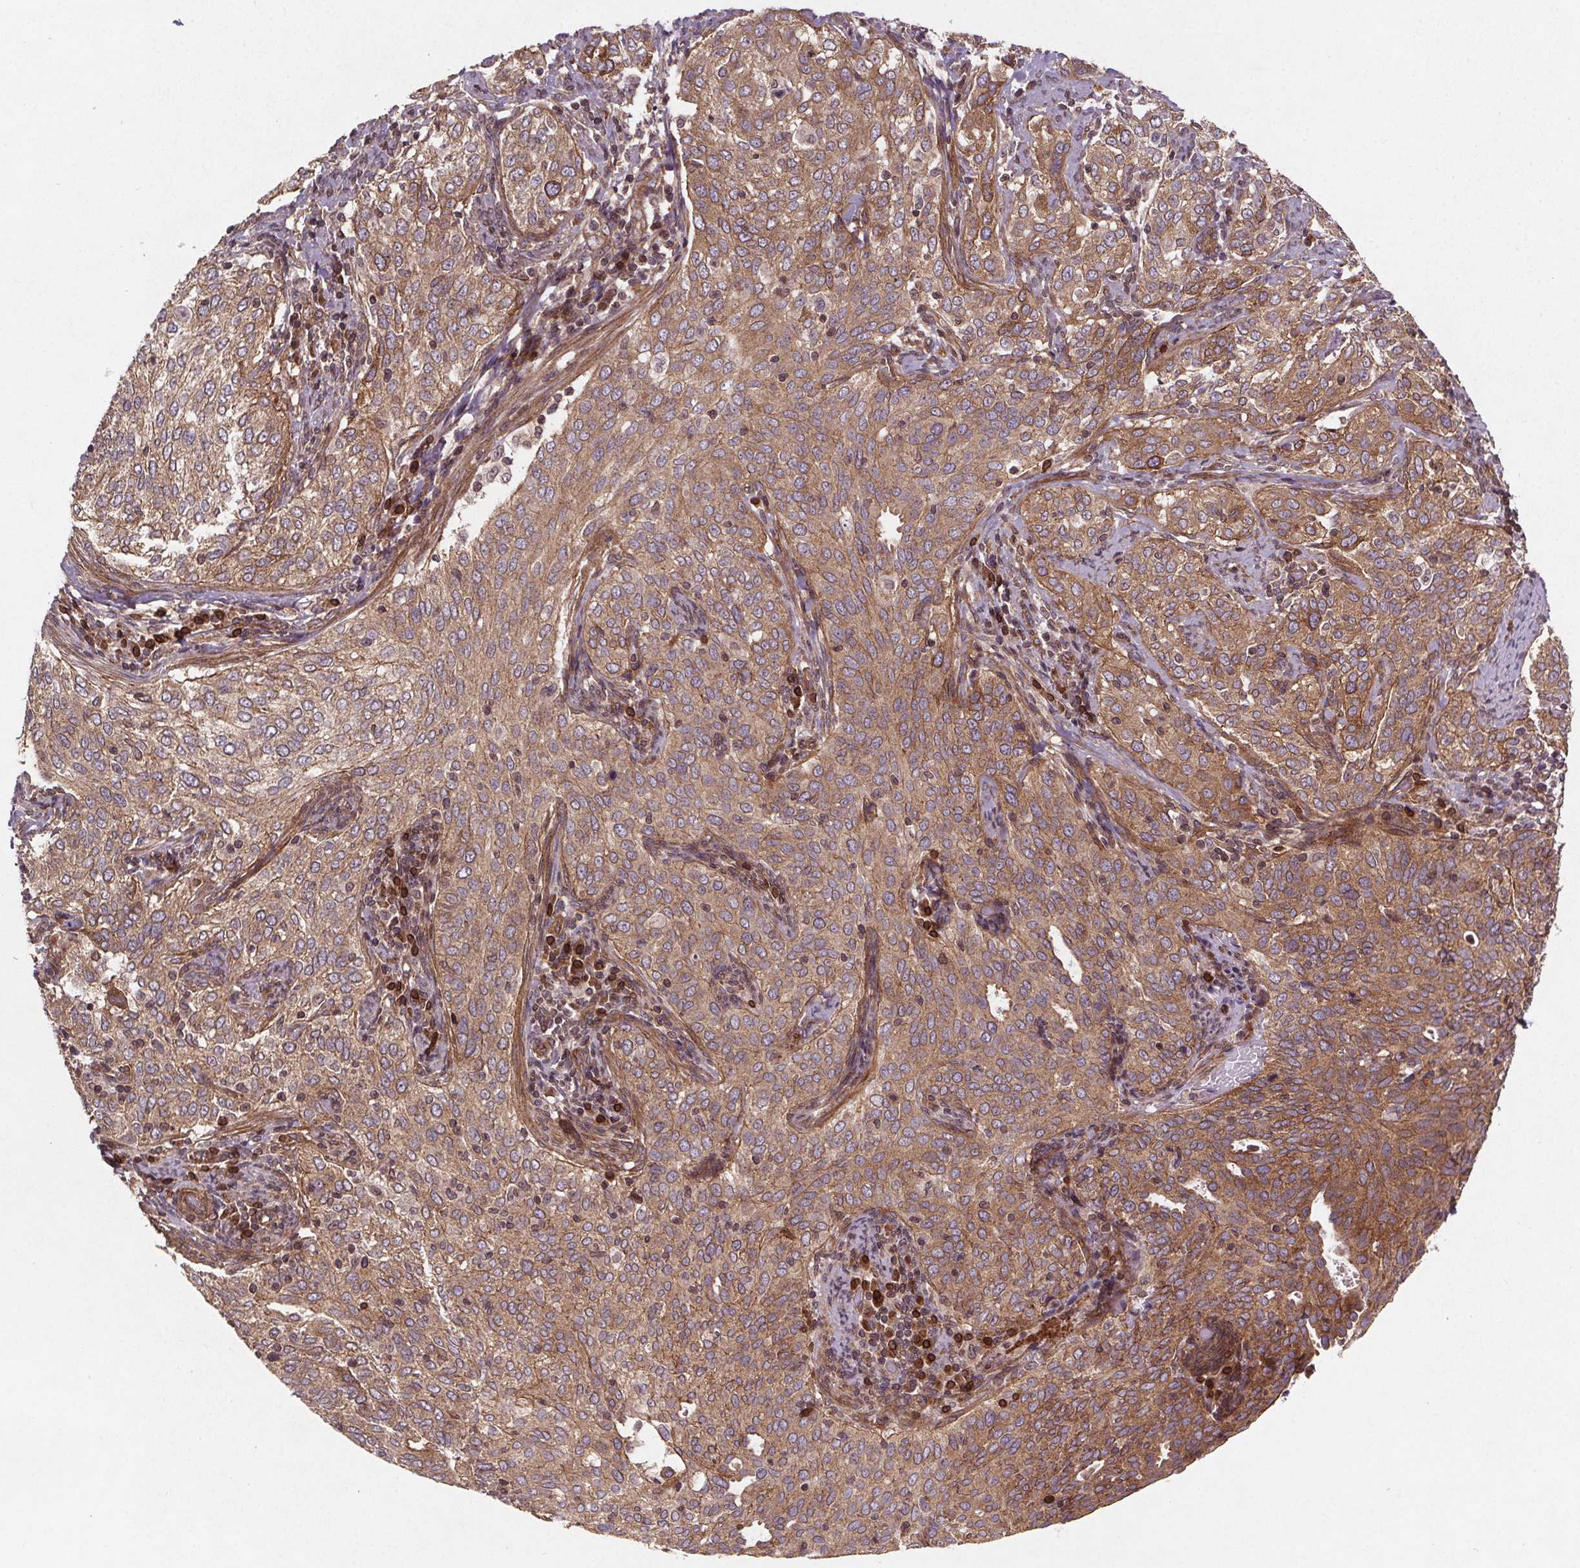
{"staining": {"intensity": "moderate", "quantity": "25%-75%", "location": "cytoplasmic/membranous"}, "tissue": "cervical cancer", "cell_type": "Tumor cells", "image_type": "cancer", "snomed": [{"axis": "morphology", "description": "Squamous cell carcinoma, NOS"}, {"axis": "topography", "description": "Cervix"}], "caption": "Tumor cells display medium levels of moderate cytoplasmic/membranous expression in approximately 25%-75% of cells in cervical cancer.", "gene": "STRN3", "patient": {"sex": "female", "age": 38}}